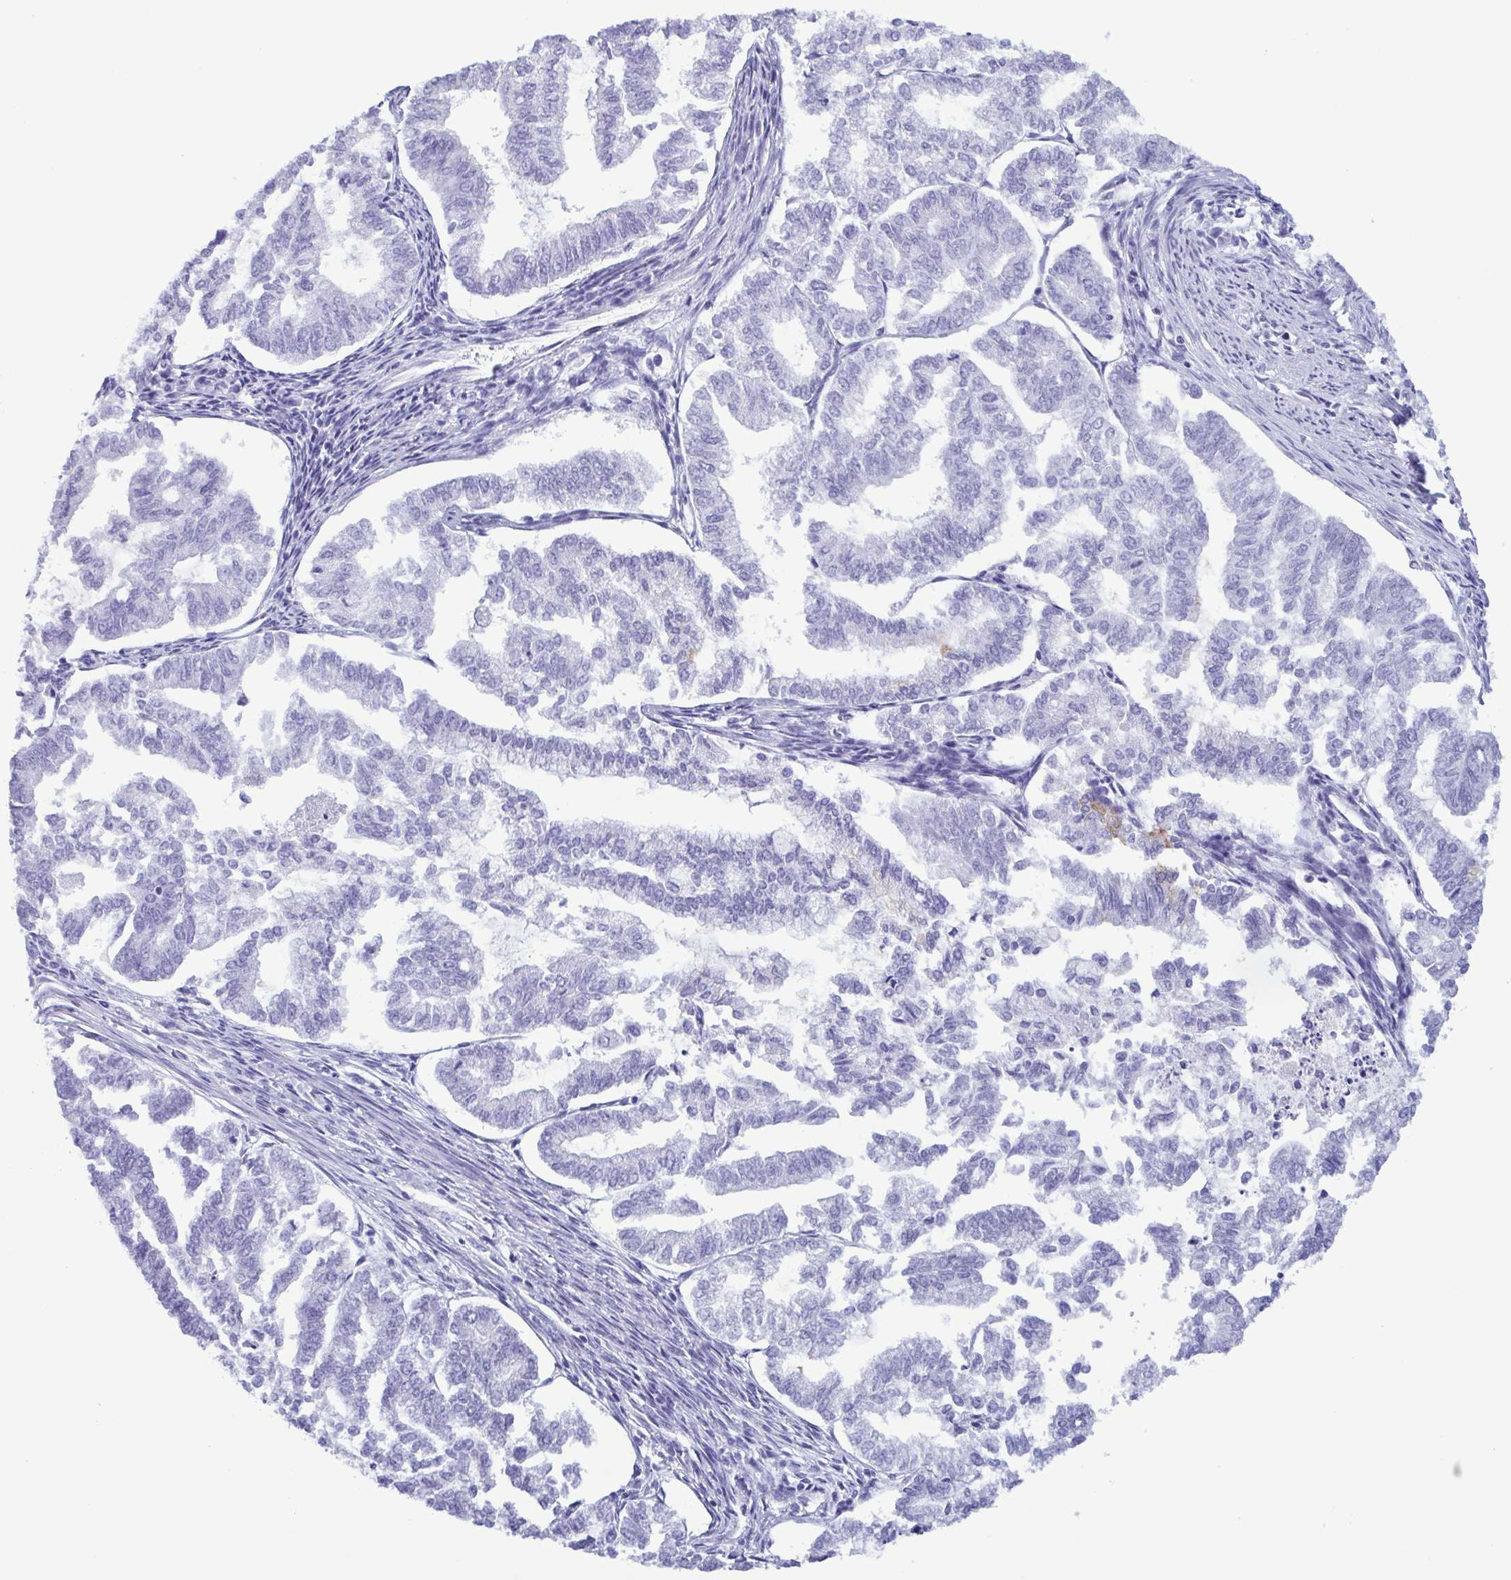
{"staining": {"intensity": "negative", "quantity": "none", "location": "none"}, "tissue": "endometrial cancer", "cell_type": "Tumor cells", "image_type": "cancer", "snomed": [{"axis": "morphology", "description": "Adenocarcinoma, NOS"}, {"axis": "topography", "description": "Endometrium"}], "caption": "Immunohistochemistry histopathology image of neoplastic tissue: endometrial cancer (adenocarcinoma) stained with DAB displays no significant protein positivity in tumor cells.", "gene": "LTF", "patient": {"sex": "female", "age": 79}}